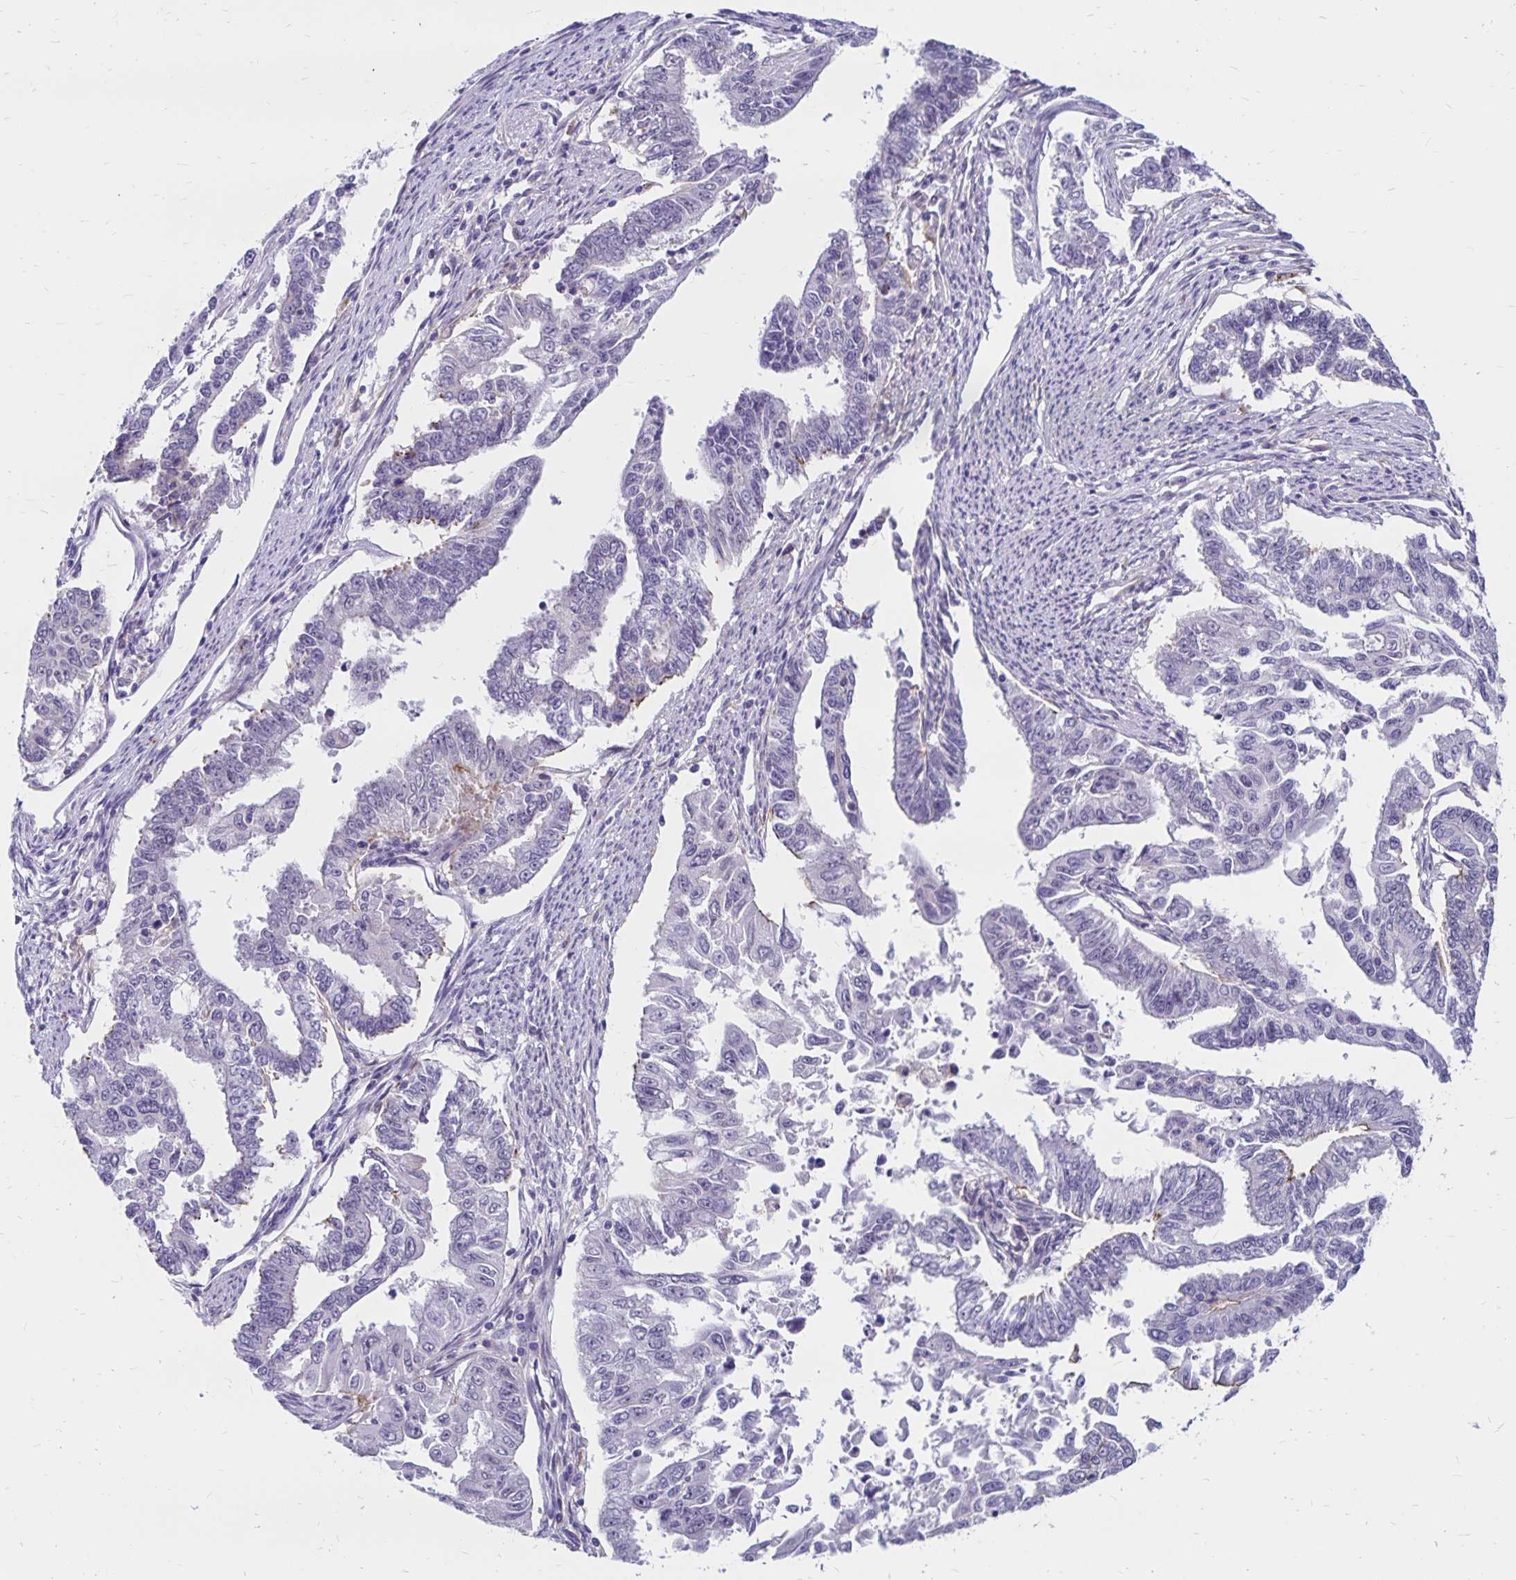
{"staining": {"intensity": "negative", "quantity": "none", "location": "none"}, "tissue": "endometrial cancer", "cell_type": "Tumor cells", "image_type": "cancer", "snomed": [{"axis": "morphology", "description": "Adenocarcinoma, NOS"}, {"axis": "topography", "description": "Uterus"}], "caption": "Protein analysis of adenocarcinoma (endometrial) demonstrates no significant expression in tumor cells.", "gene": "TNS3", "patient": {"sex": "female", "age": 59}}